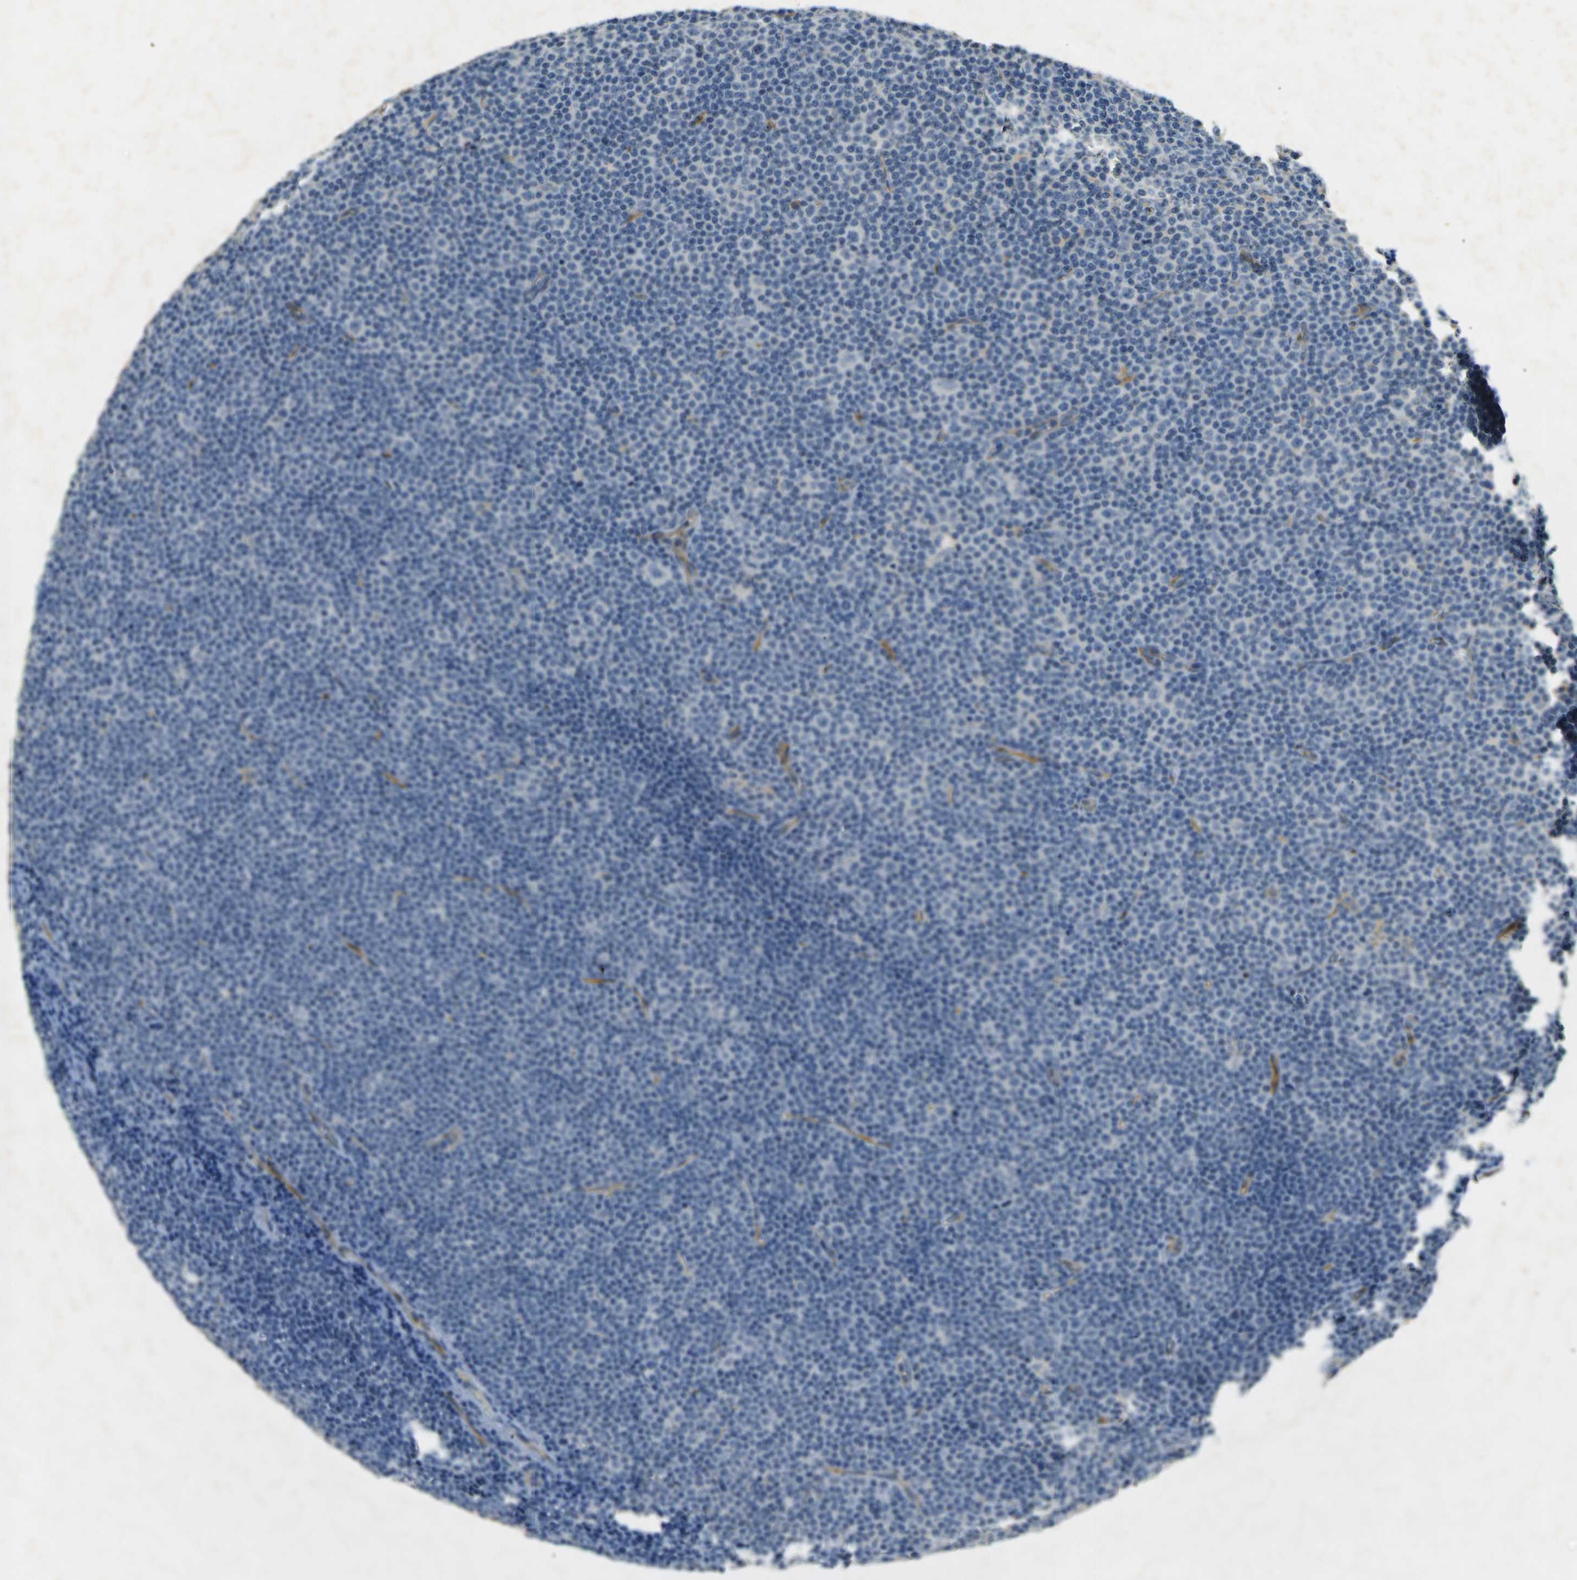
{"staining": {"intensity": "negative", "quantity": "none", "location": "none"}, "tissue": "lymphoma", "cell_type": "Tumor cells", "image_type": "cancer", "snomed": [{"axis": "morphology", "description": "Malignant lymphoma, non-Hodgkin's type, Low grade"}, {"axis": "topography", "description": "Lymph node"}], "caption": "The immunohistochemistry (IHC) image has no significant positivity in tumor cells of malignant lymphoma, non-Hodgkin's type (low-grade) tissue. The staining is performed using DAB (3,3'-diaminobenzidine) brown chromogen with nuclei counter-stained in using hematoxylin.", "gene": "SORT1", "patient": {"sex": "female", "age": 67}}